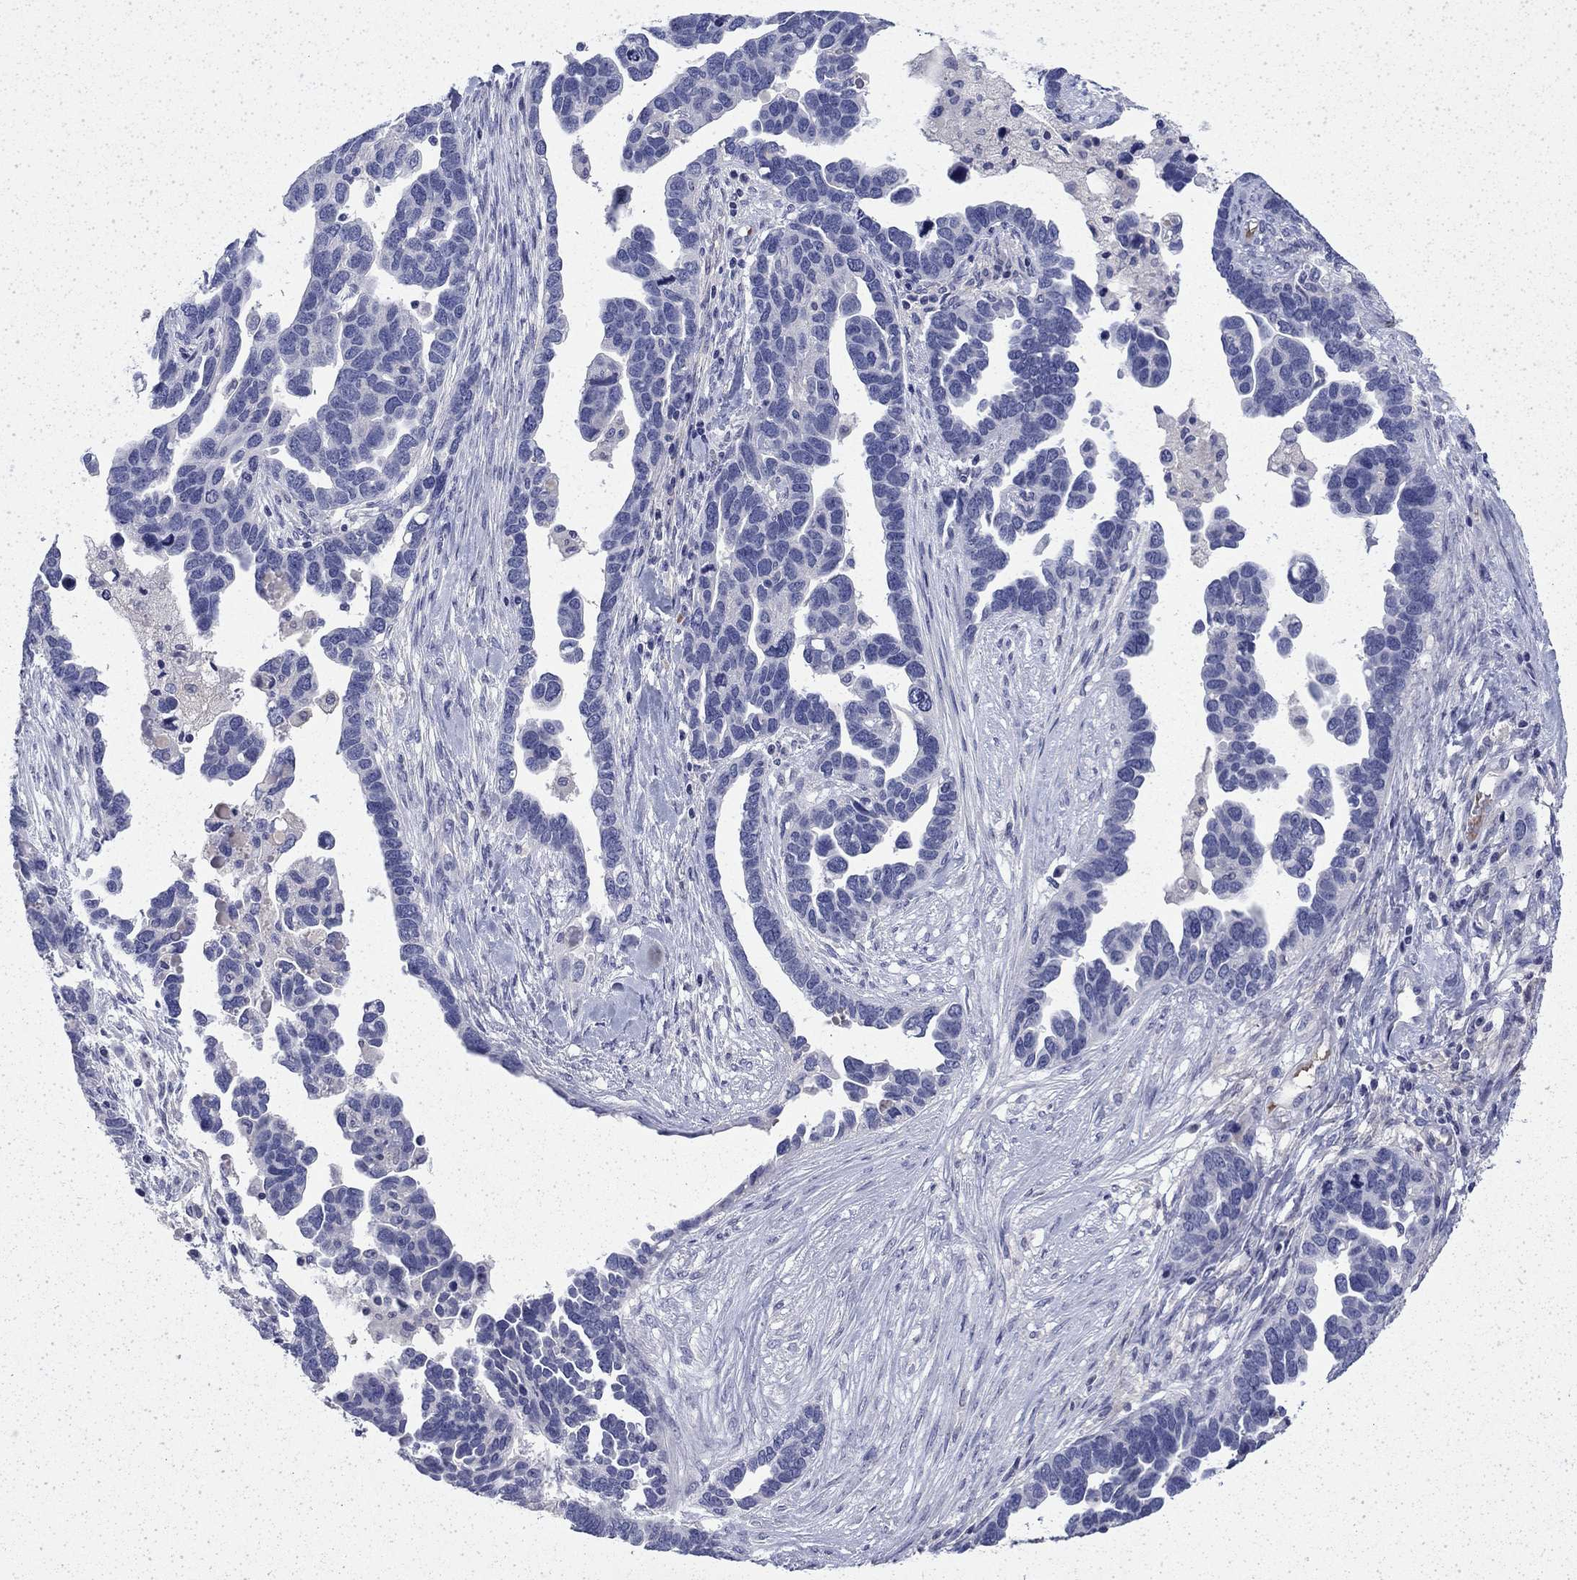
{"staining": {"intensity": "negative", "quantity": "none", "location": "none"}, "tissue": "ovarian cancer", "cell_type": "Tumor cells", "image_type": "cancer", "snomed": [{"axis": "morphology", "description": "Cystadenocarcinoma, serous, NOS"}, {"axis": "topography", "description": "Ovary"}], "caption": "A photomicrograph of human ovarian cancer (serous cystadenocarcinoma) is negative for staining in tumor cells.", "gene": "ENPP6", "patient": {"sex": "female", "age": 54}}